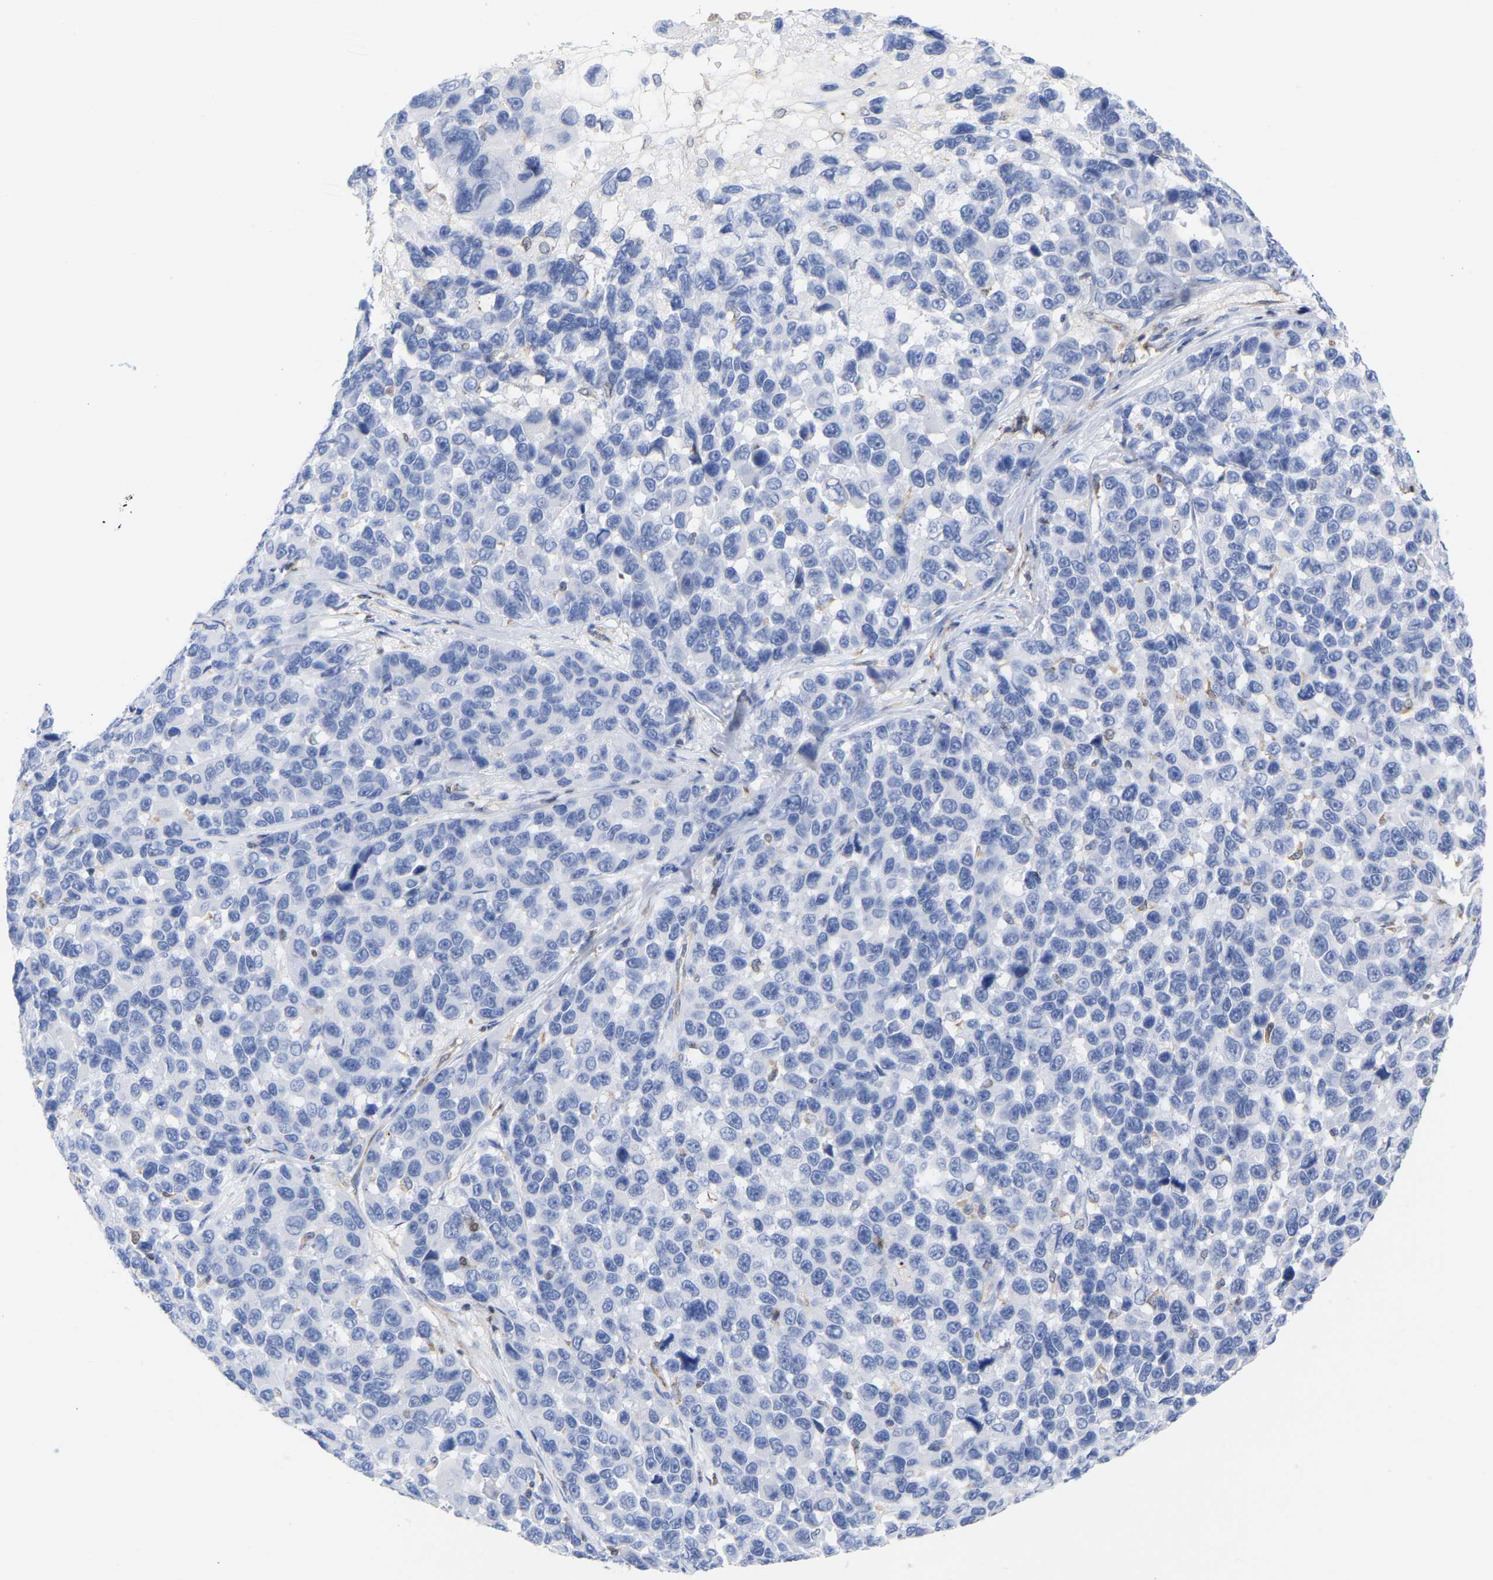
{"staining": {"intensity": "negative", "quantity": "none", "location": "none"}, "tissue": "melanoma", "cell_type": "Tumor cells", "image_type": "cancer", "snomed": [{"axis": "morphology", "description": "Malignant melanoma, NOS"}, {"axis": "topography", "description": "Skin"}], "caption": "Photomicrograph shows no significant protein staining in tumor cells of melanoma. (DAB (3,3'-diaminobenzidine) immunohistochemistry, high magnification).", "gene": "GIMAP4", "patient": {"sex": "male", "age": 53}}